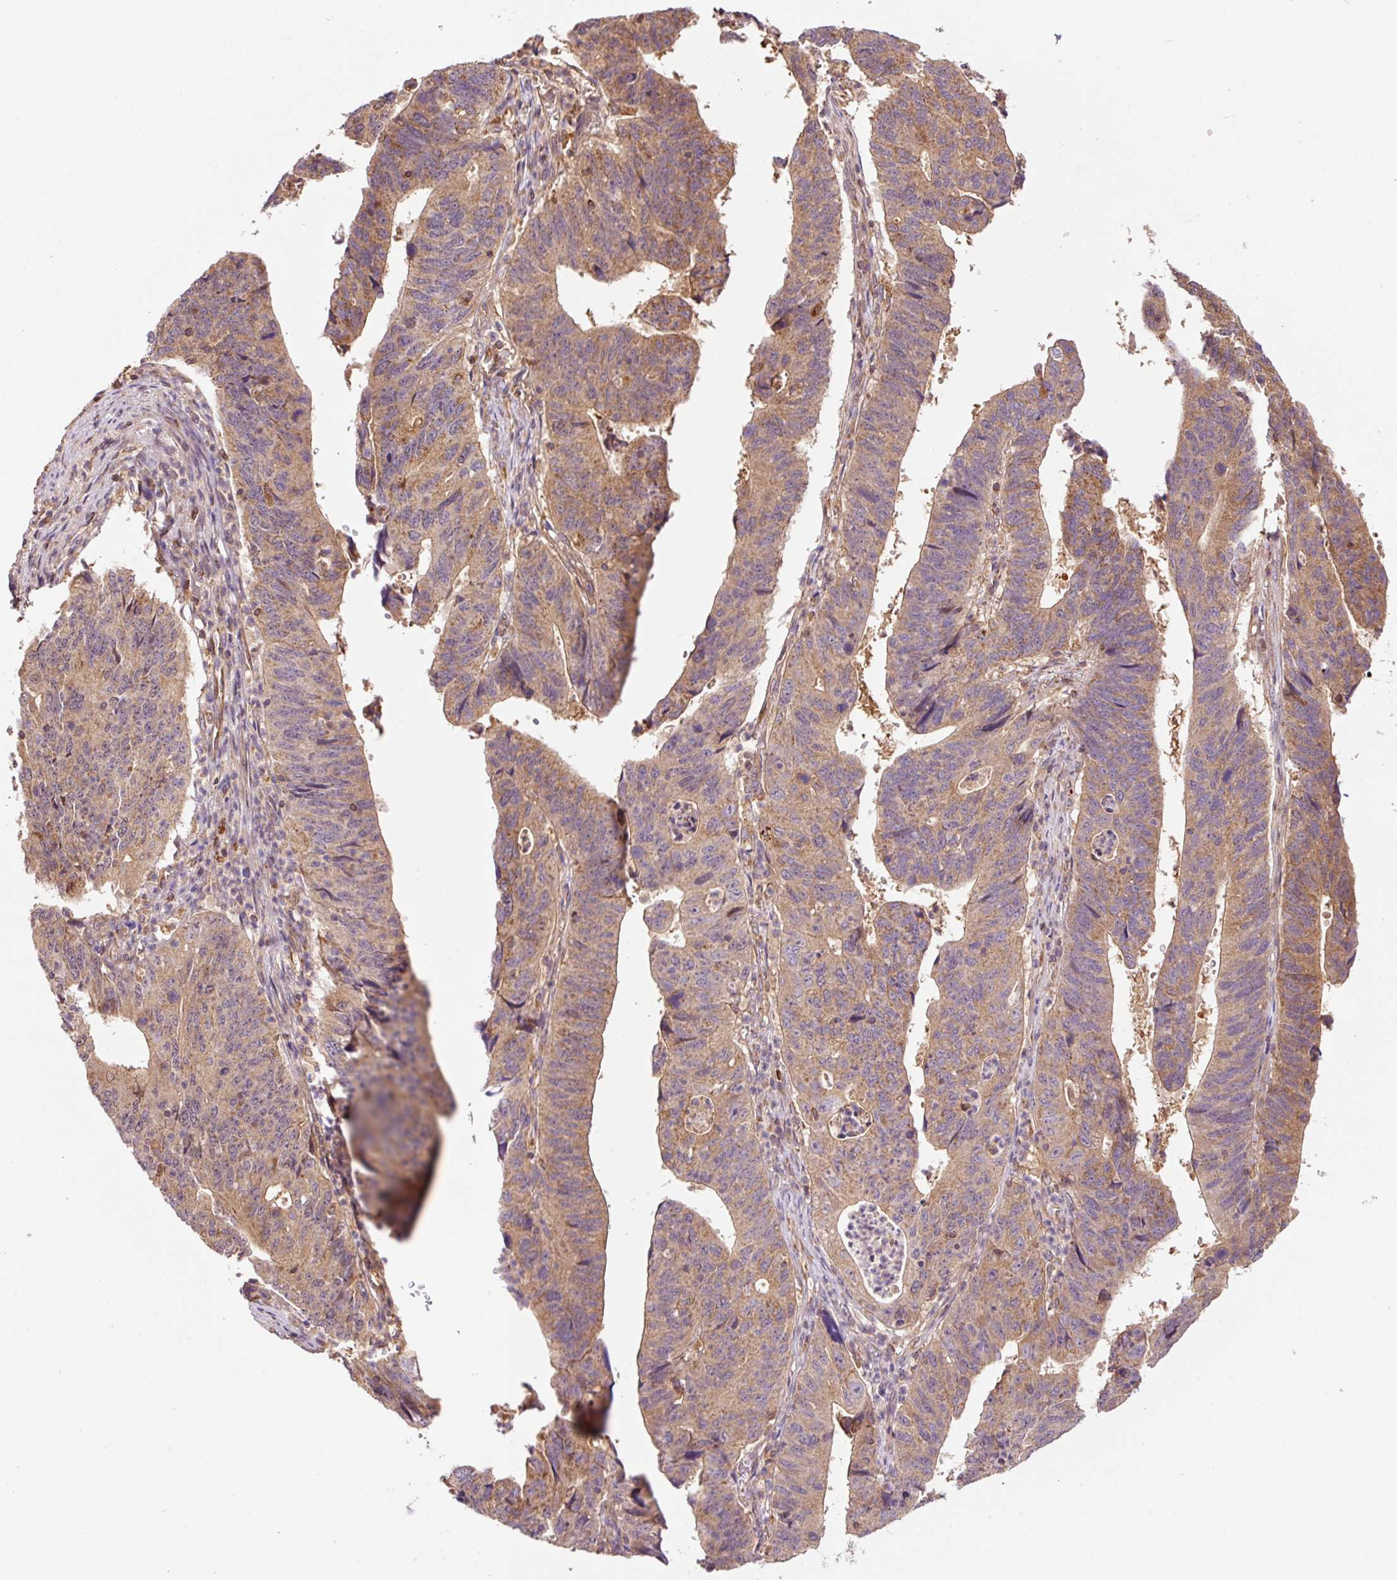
{"staining": {"intensity": "moderate", "quantity": ">75%", "location": "cytoplasmic/membranous"}, "tissue": "stomach cancer", "cell_type": "Tumor cells", "image_type": "cancer", "snomed": [{"axis": "morphology", "description": "Adenocarcinoma, NOS"}, {"axis": "topography", "description": "Stomach"}], "caption": "Immunohistochemical staining of stomach adenocarcinoma exhibits medium levels of moderate cytoplasmic/membranous protein expression in about >75% of tumor cells. (brown staining indicates protein expression, while blue staining denotes nuclei).", "gene": "PCK2", "patient": {"sex": "male", "age": 59}}